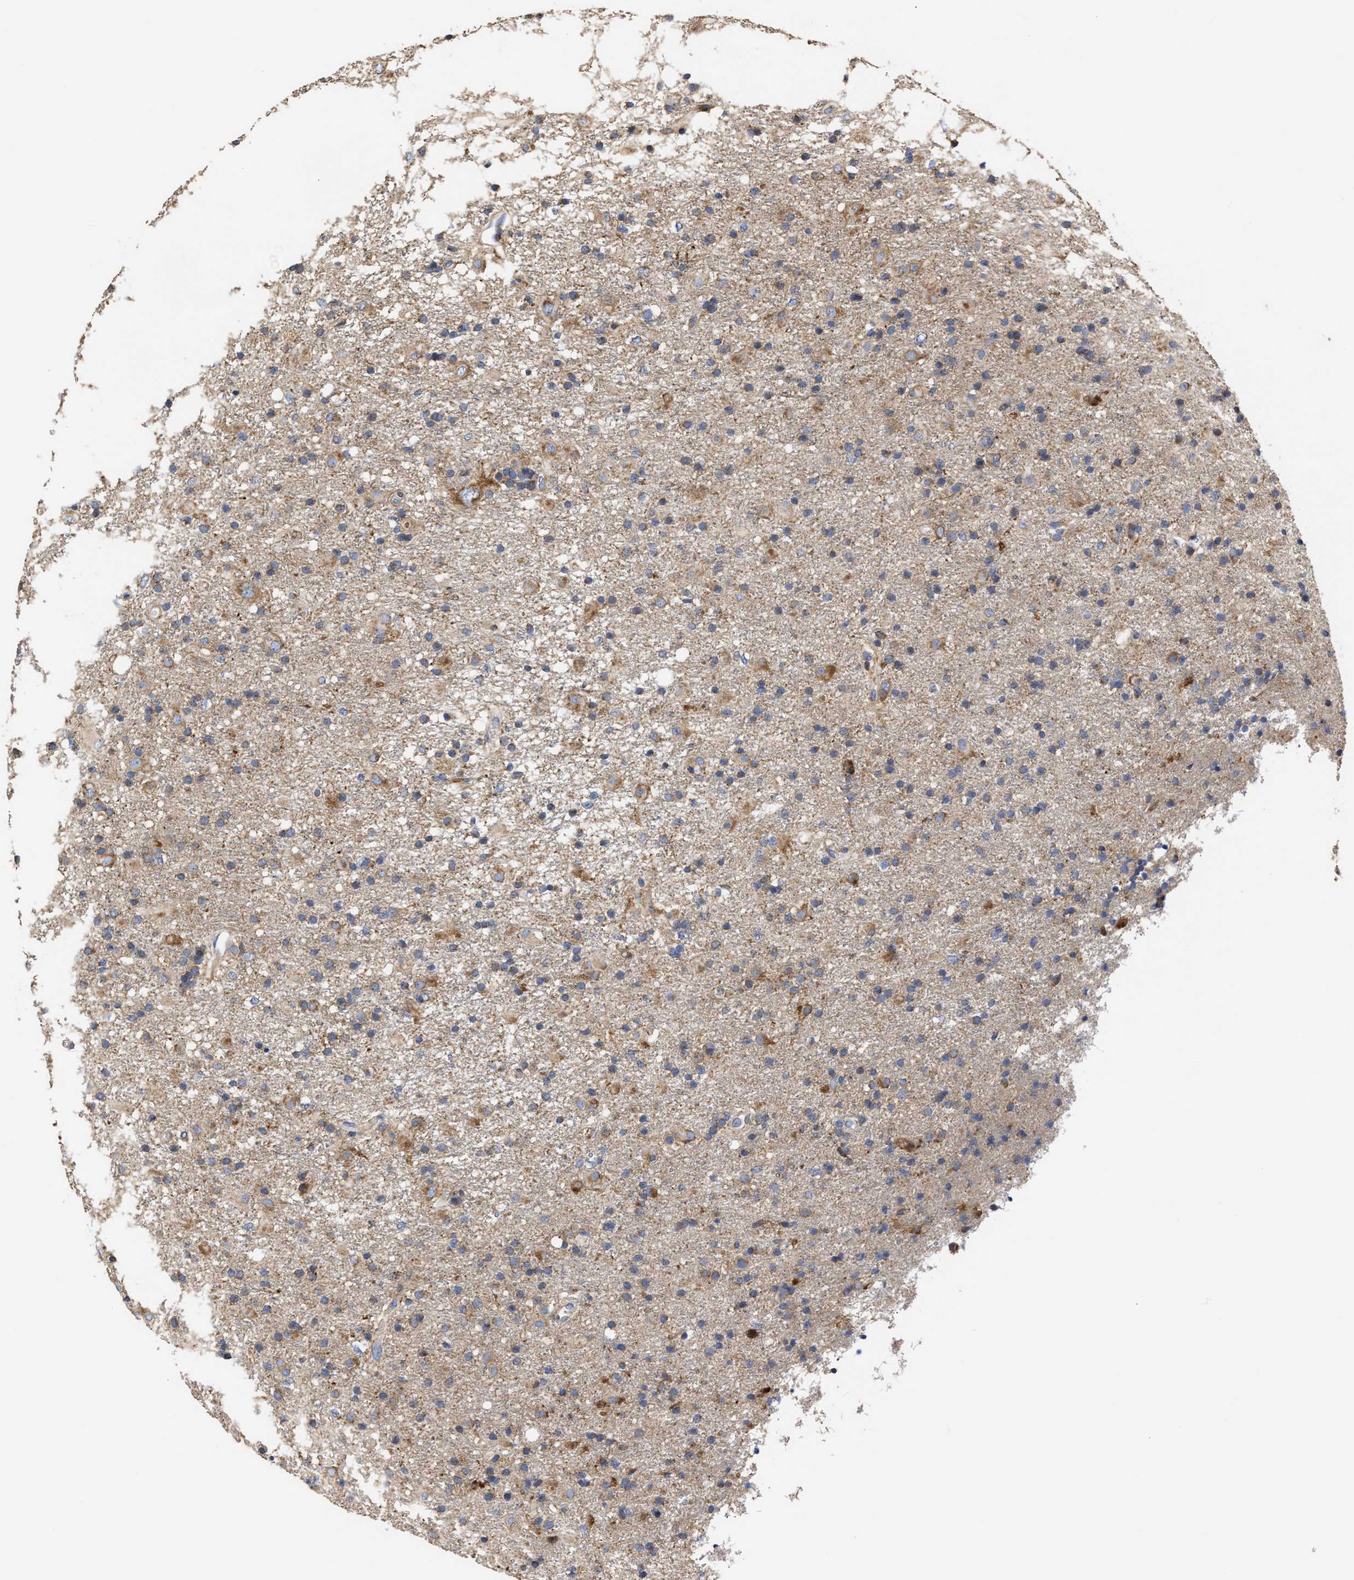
{"staining": {"intensity": "weak", "quantity": "25%-75%", "location": "cytoplasmic/membranous"}, "tissue": "glioma", "cell_type": "Tumor cells", "image_type": "cancer", "snomed": [{"axis": "morphology", "description": "Glioma, malignant, Low grade"}, {"axis": "topography", "description": "Brain"}], "caption": "A photomicrograph showing weak cytoplasmic/membranous staining in about 25%-75% of tumor cells in glioma, as visualized by brown immunohistochemical staining.", "gene": "MALSU1", "patient": {"sex": "male", "age": 65}}